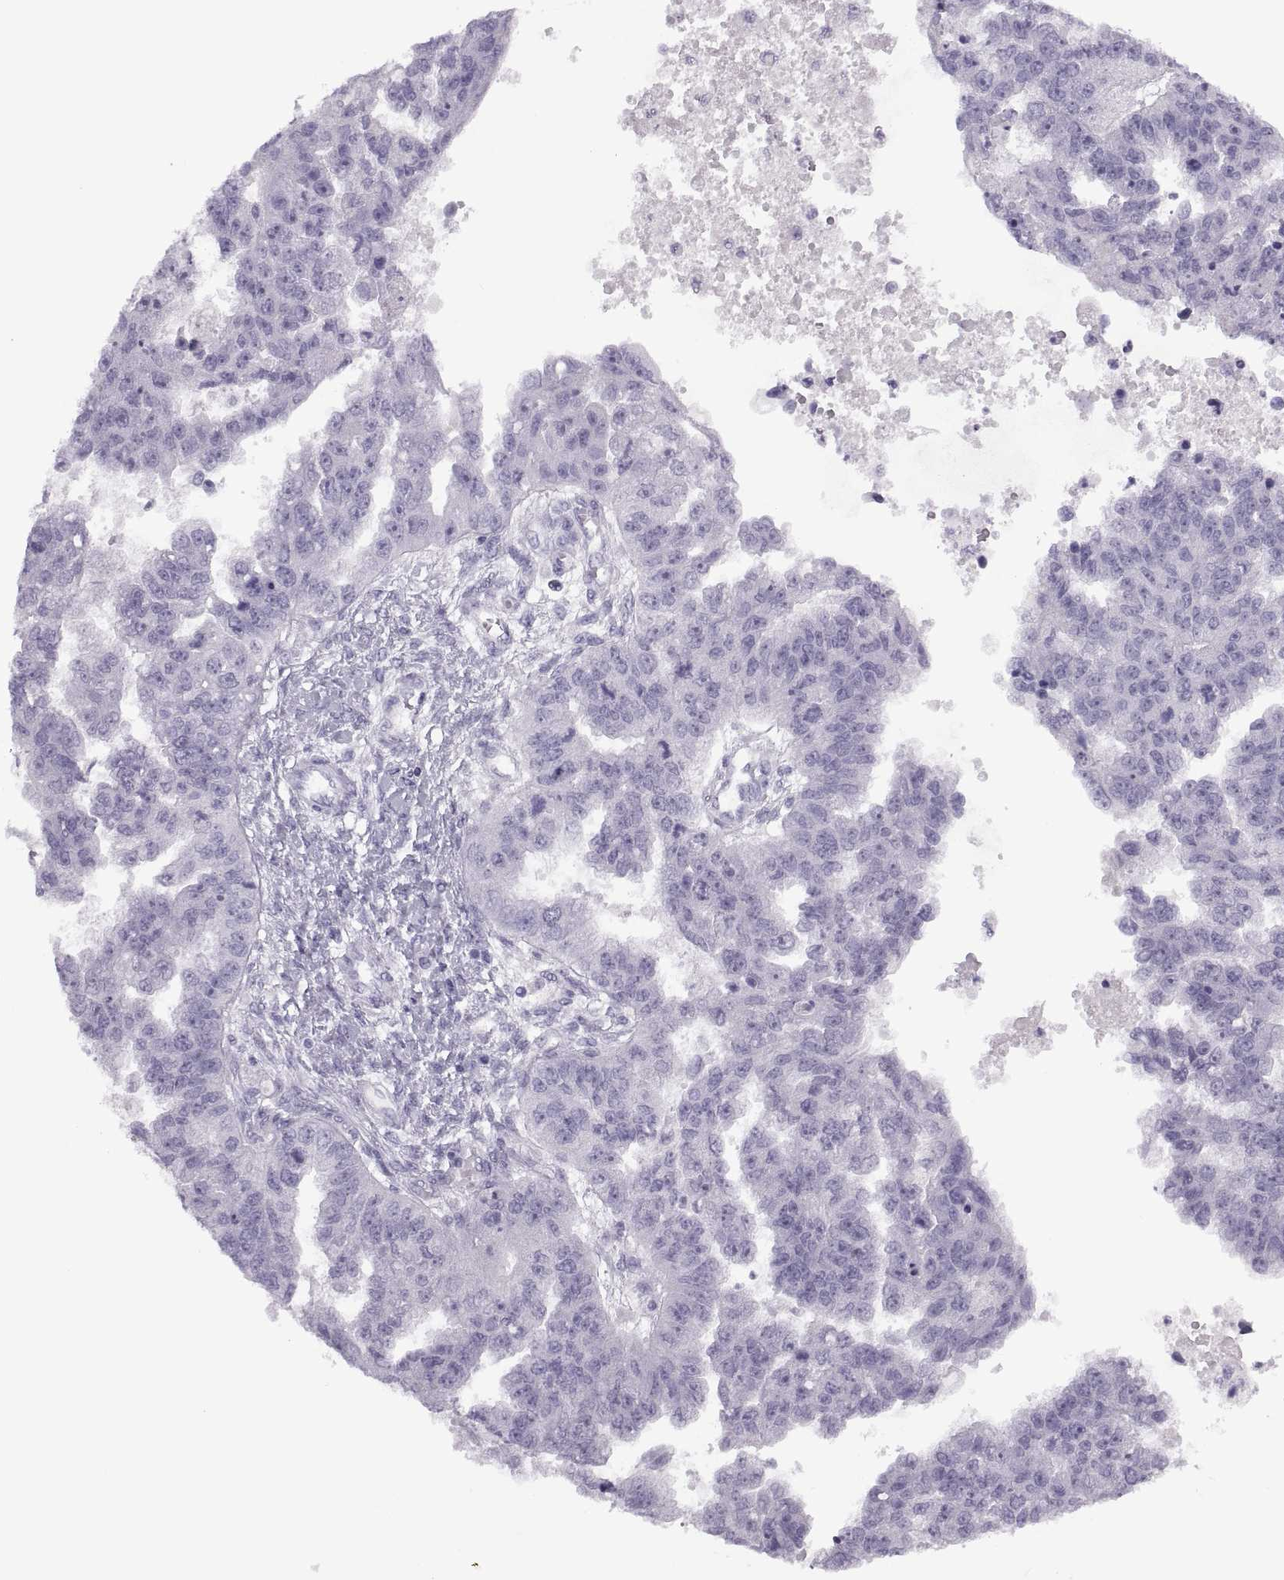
{"staining": {"intensity": "negative", "quantity": "none", "location": "none"}, "tissue": "ovarian cancer", "cell_type": "Tumor cells", "image_type": "cancer", "snomed": [{"axis": "morphology", "description": "Cystadenocarcinoma, serous, NOS"}, {"axis": "topography", "description": "Ovary"}], "caption": "IHC histopathology image of neoplastic tissue: human ovarian serous cystadenocarcinoma stained with DAB displays no significant protein staining in tumor cells.", "gene": "FAM24A", "patient": {"sex": "female", "age": 58}}